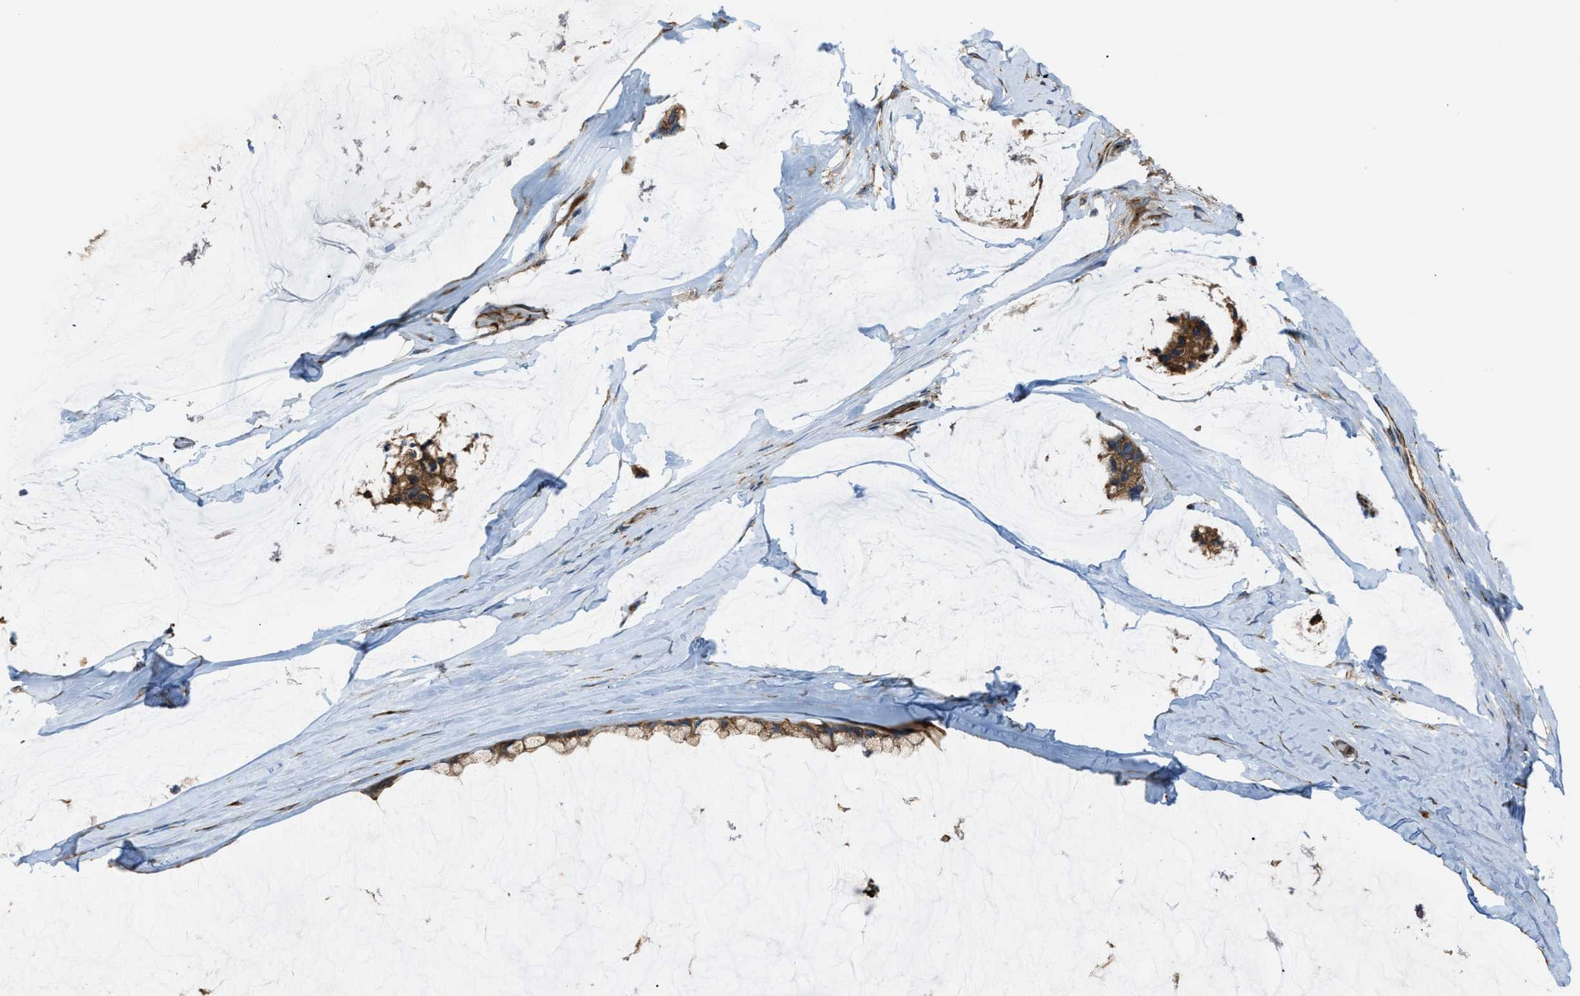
{"staining": {"intensity": "moderate", "quantity": ">75%", "location": "cytoplasmic/membranous"}, "tissue": "ovarian cancer", "cell_type": "Tumor cells", "image_type": "cancer", "snomed": [{"axis": "morphology", "description": "Cystadenocarcinoma, mucinous, NOS"}, {"axis": "topography", "description": "Ovary"}], "caption": "Ovarian cancer (mucinous cystadenocarcinoma) stained with immunohistochemistry displays moderate cytoplasmic/membranous positivity in approximately >75% of tumor cells.", "gene": "TRPC1", "patient": {"sex": "female", "age": 39}}